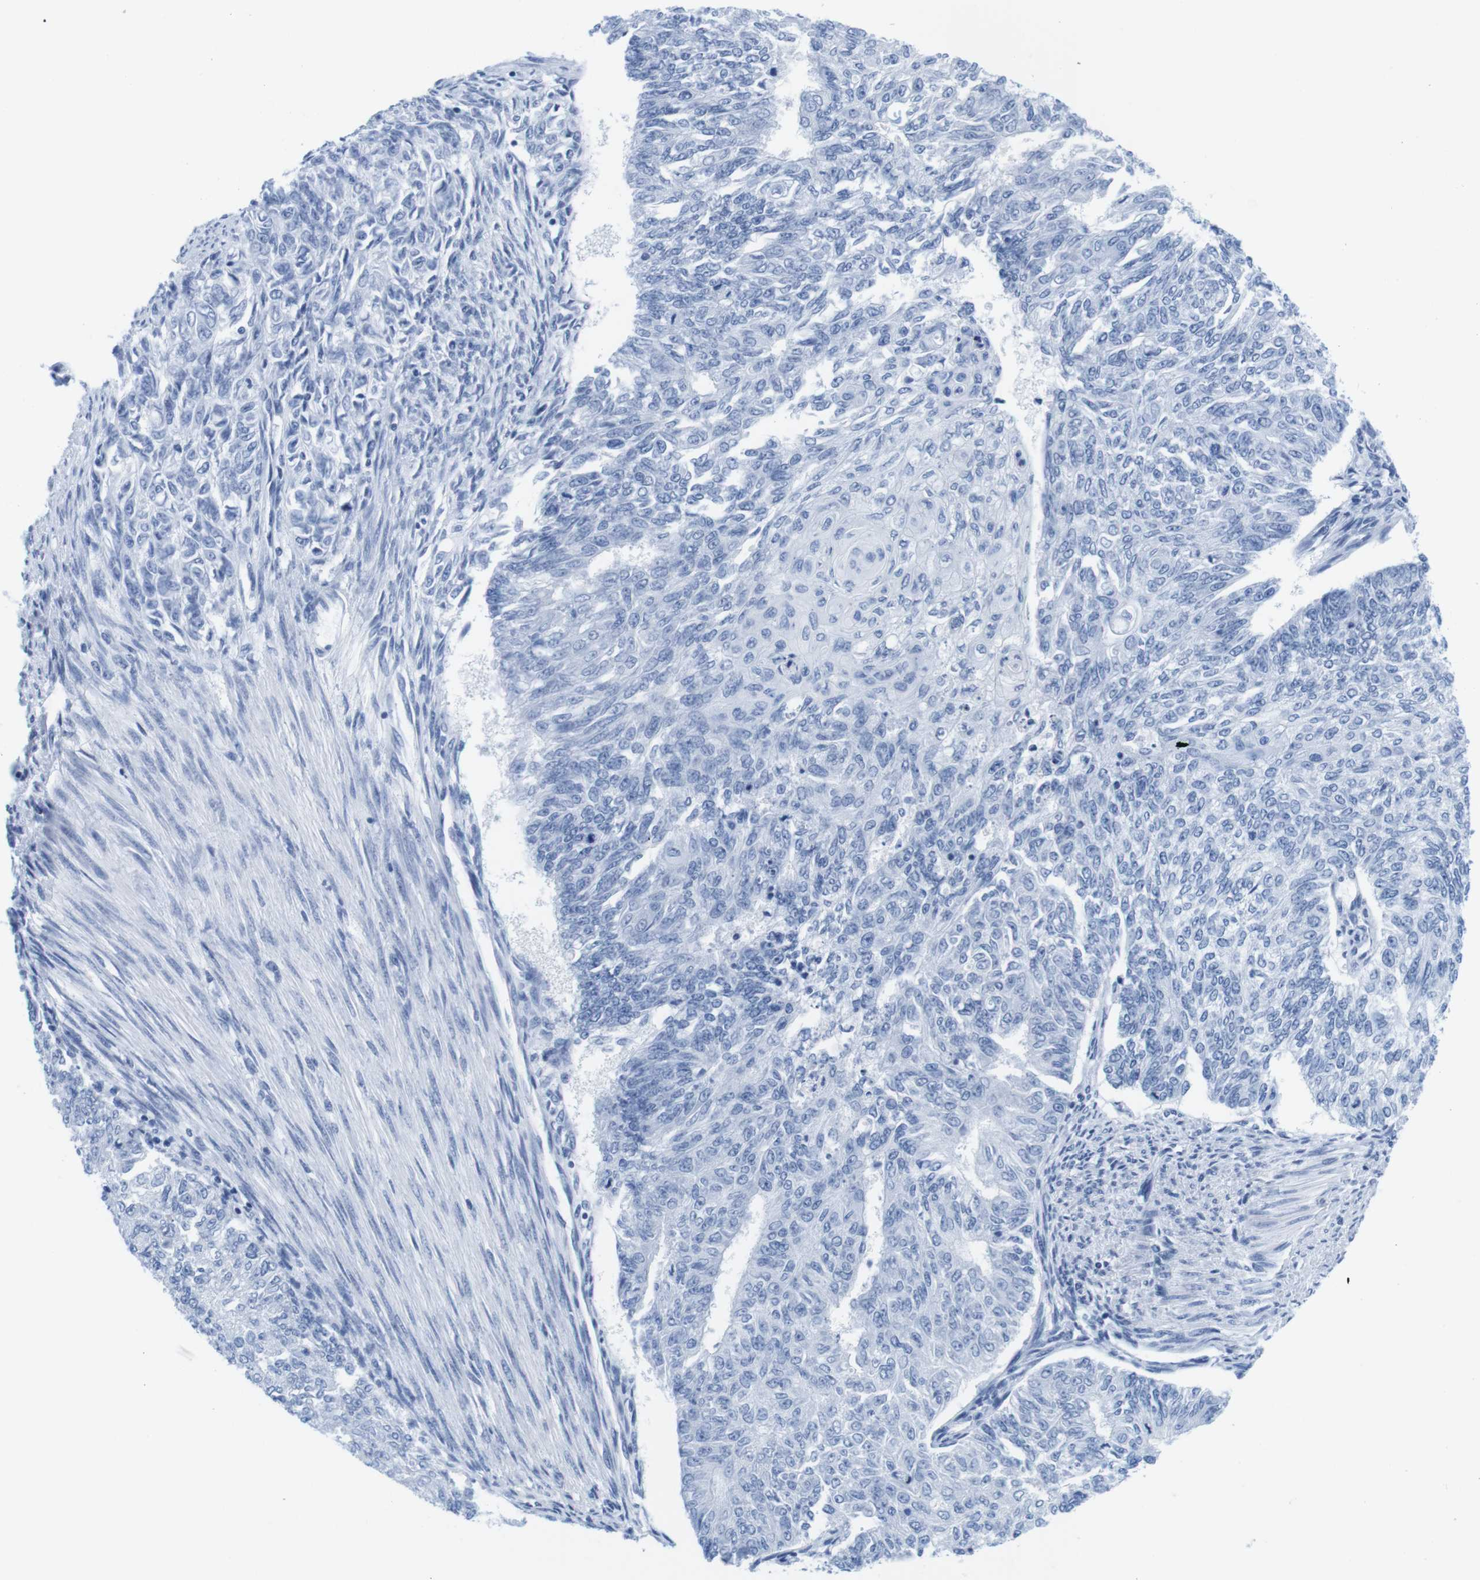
{"staining": {"intensity": "negative", "quantity": "none", "location": "none"}, "tissue": "endometrial cancer", "cell_type": "Tumor cells", "image_type": "cancer", "snomed": [{"axis": "morphology", "description": "Adenocarcinoma, NOS"}, {"axis": "topography", "description": "Endometrium"}], "caption": "An IHC photomicrograph of endometrial adenocarcinoma is shown. There is no staining in tumor cells of endometrial adenocarcinoma.", "gene": "IFI16", "patient": {"sex": "female", "age": 32}}